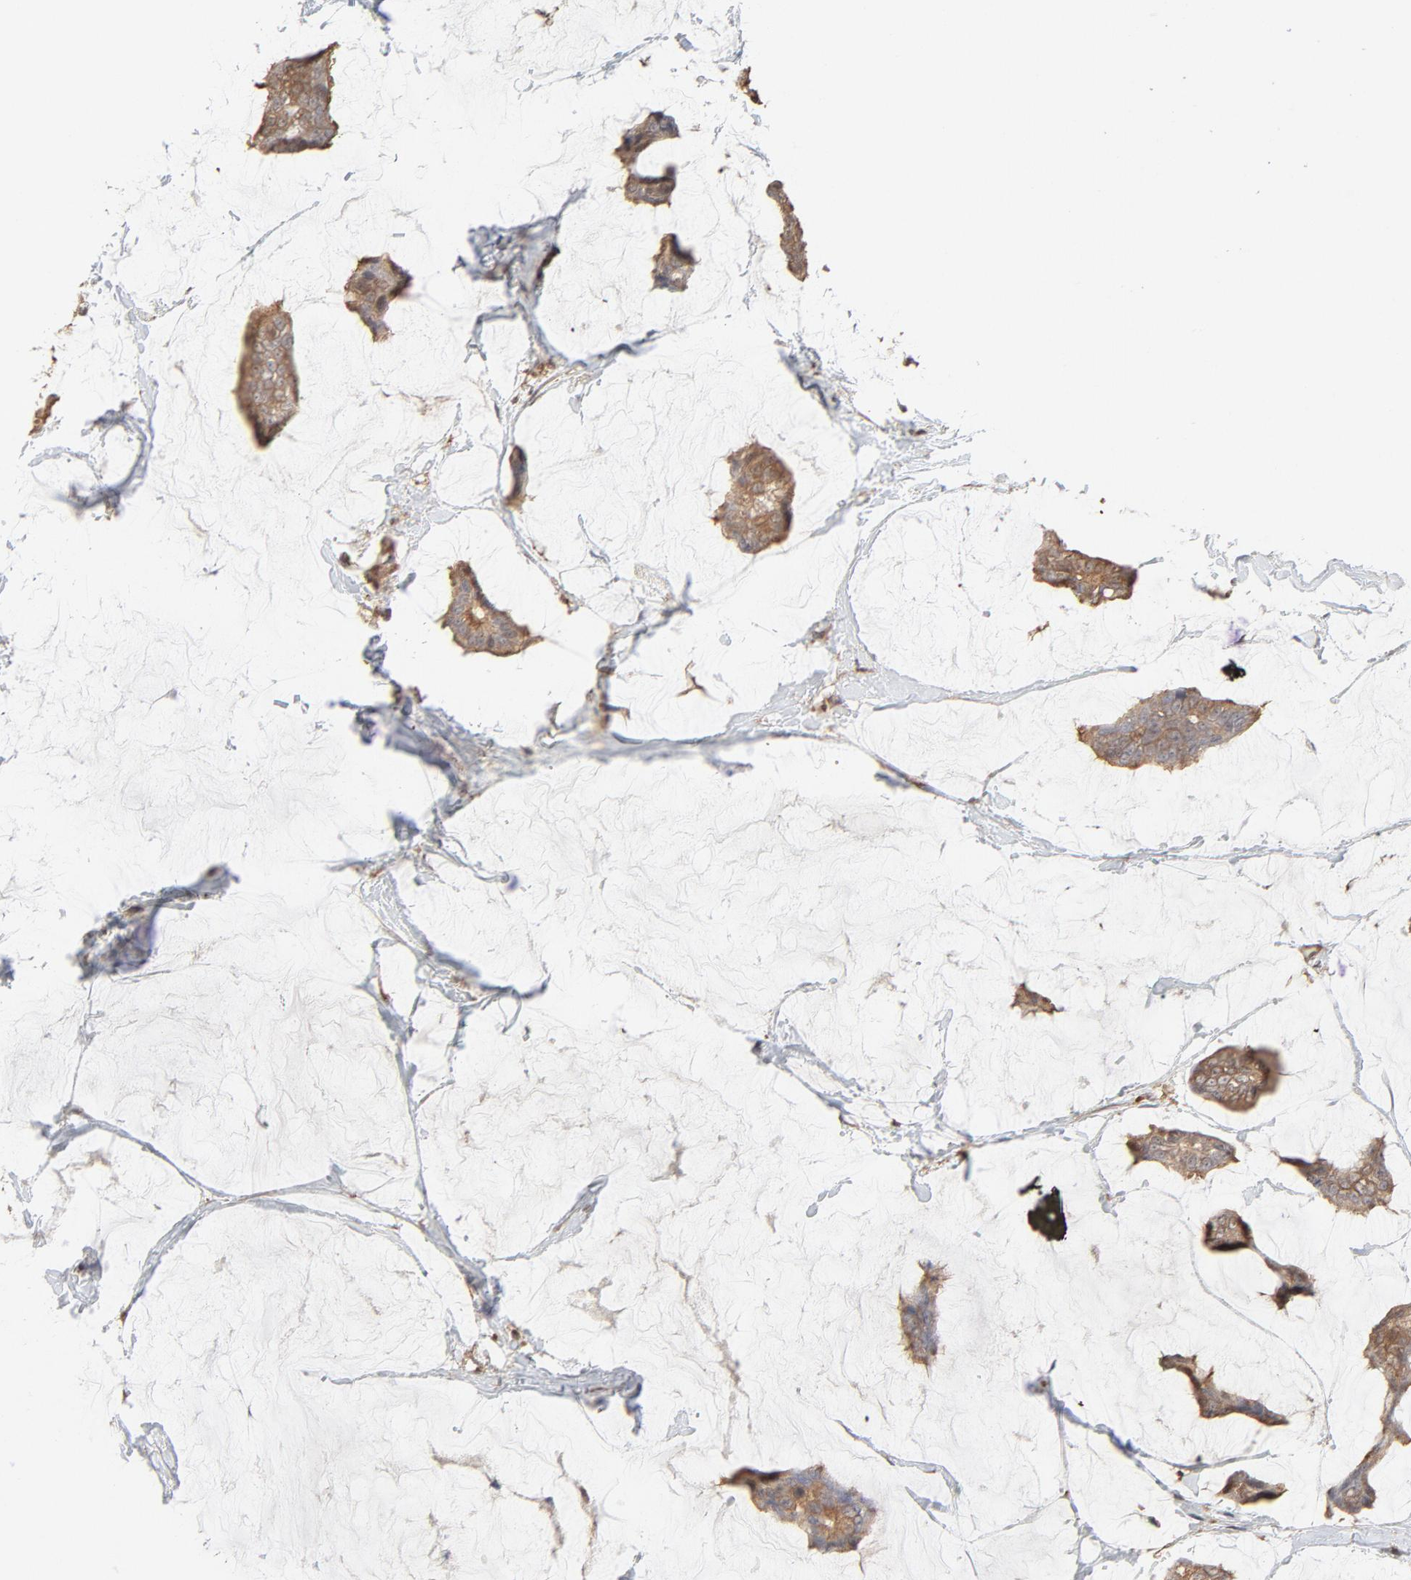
{"staining": {"intensity": "moderate", "quantity": ">75%", "location": "cytoplasmic/membranous"}, "tissue": "breast cancer", "cell_type": "Tumor cells", "image_type": "cancer", "snomed": [{"axis": "morphology", "description": "Duct carcinoma"}, {"axis": "topography", "description": "Breast"}], "caption": "Breast infiltrating ductal carcinoma tissue shows moderate cytoplasmic/membranous staining in about >75% of tumor cells, visualized by immunohistochemistry.", "gene": "PPP2CA", "patient": {"sex": "female", "age": 93}}